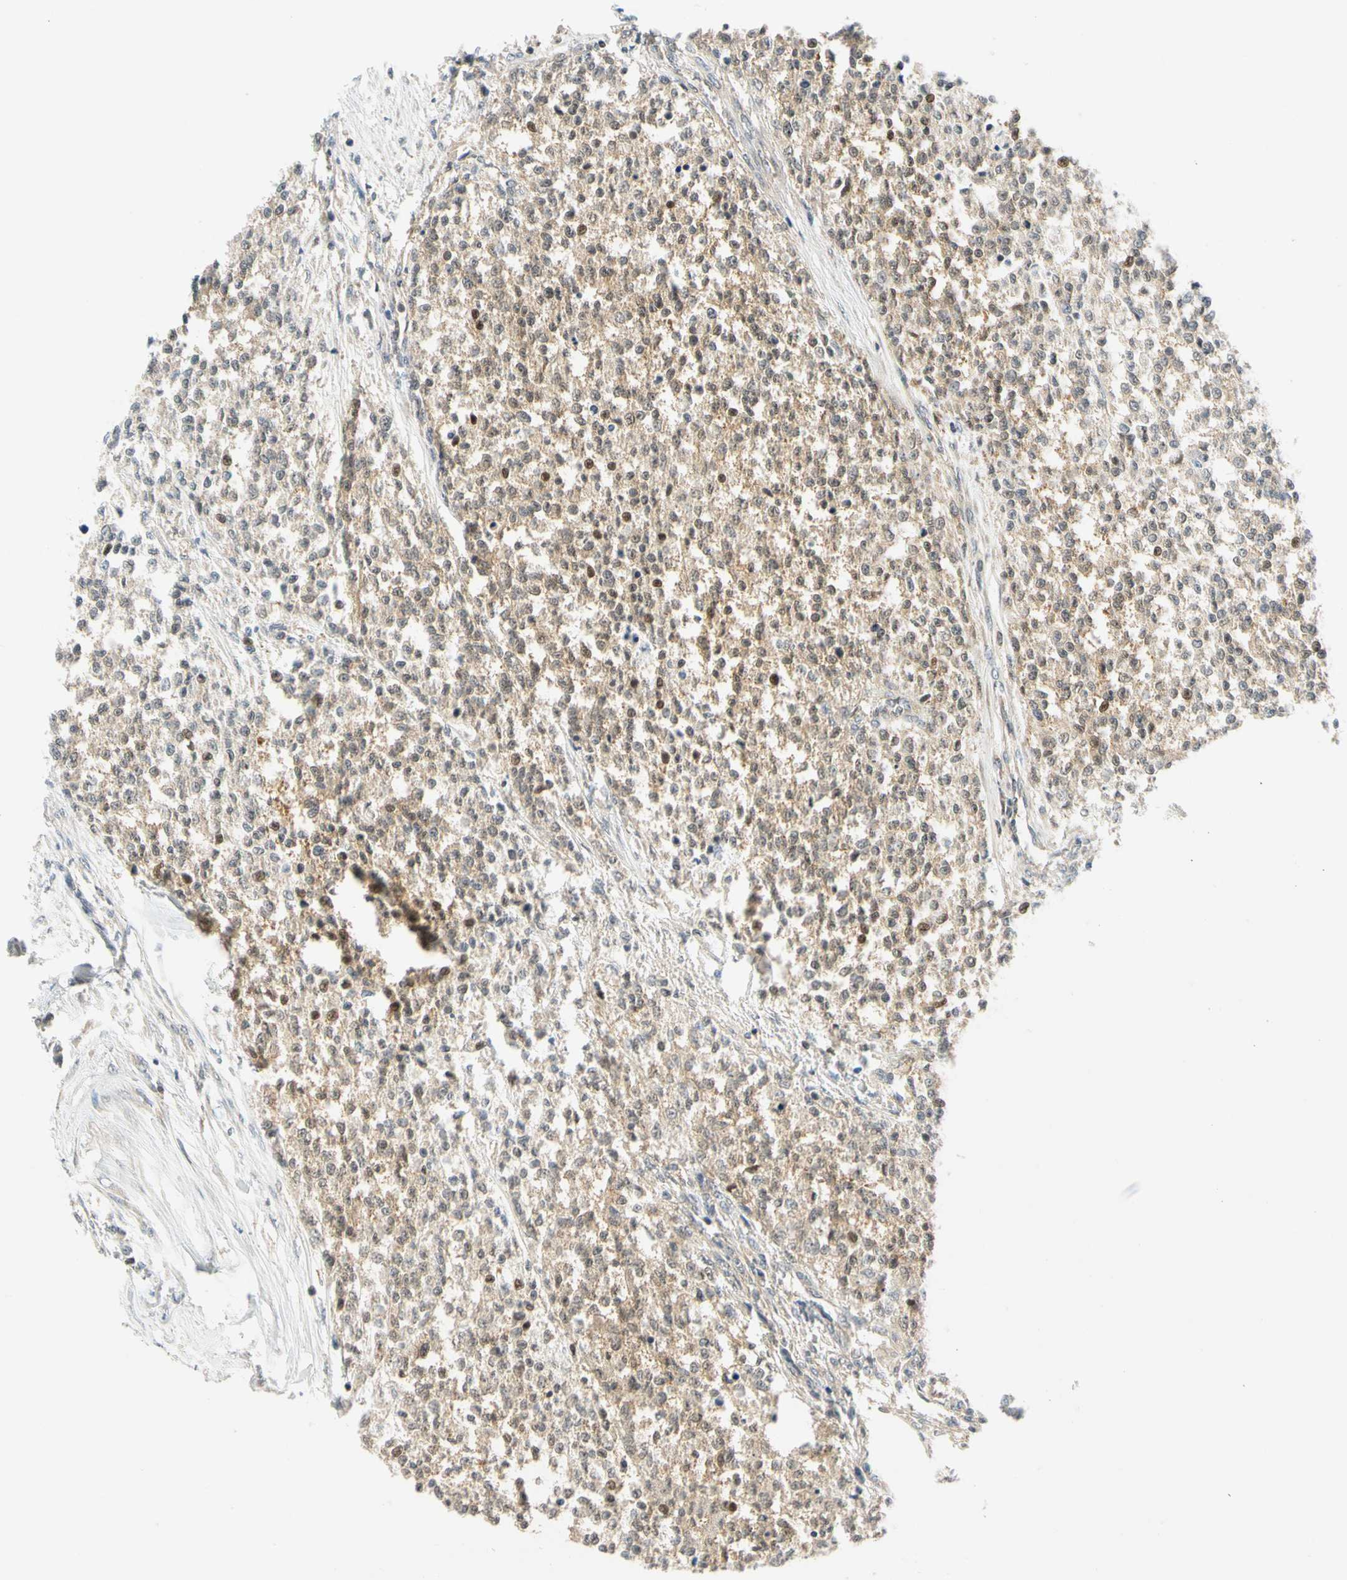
{"staining": {"intensity": "weak", "quantity": ">75%", "location": "cytoplasmic/membranous"}, "tissue": "testis cancer", "cell_type": "Tumor cells", "image_type": "cancer", "snomed": [{"axis": "morphology", "description": "Seminoma, NOS"}, {"axis": "topography", "description": "Testis"}], "caption": "Tumor cells display weak cytoplasmic/membranous staining in approximately >75% of cells in seminoma (testis).", "gene": "MAPK9", "patient": {"sex": "male", "age": 59}}